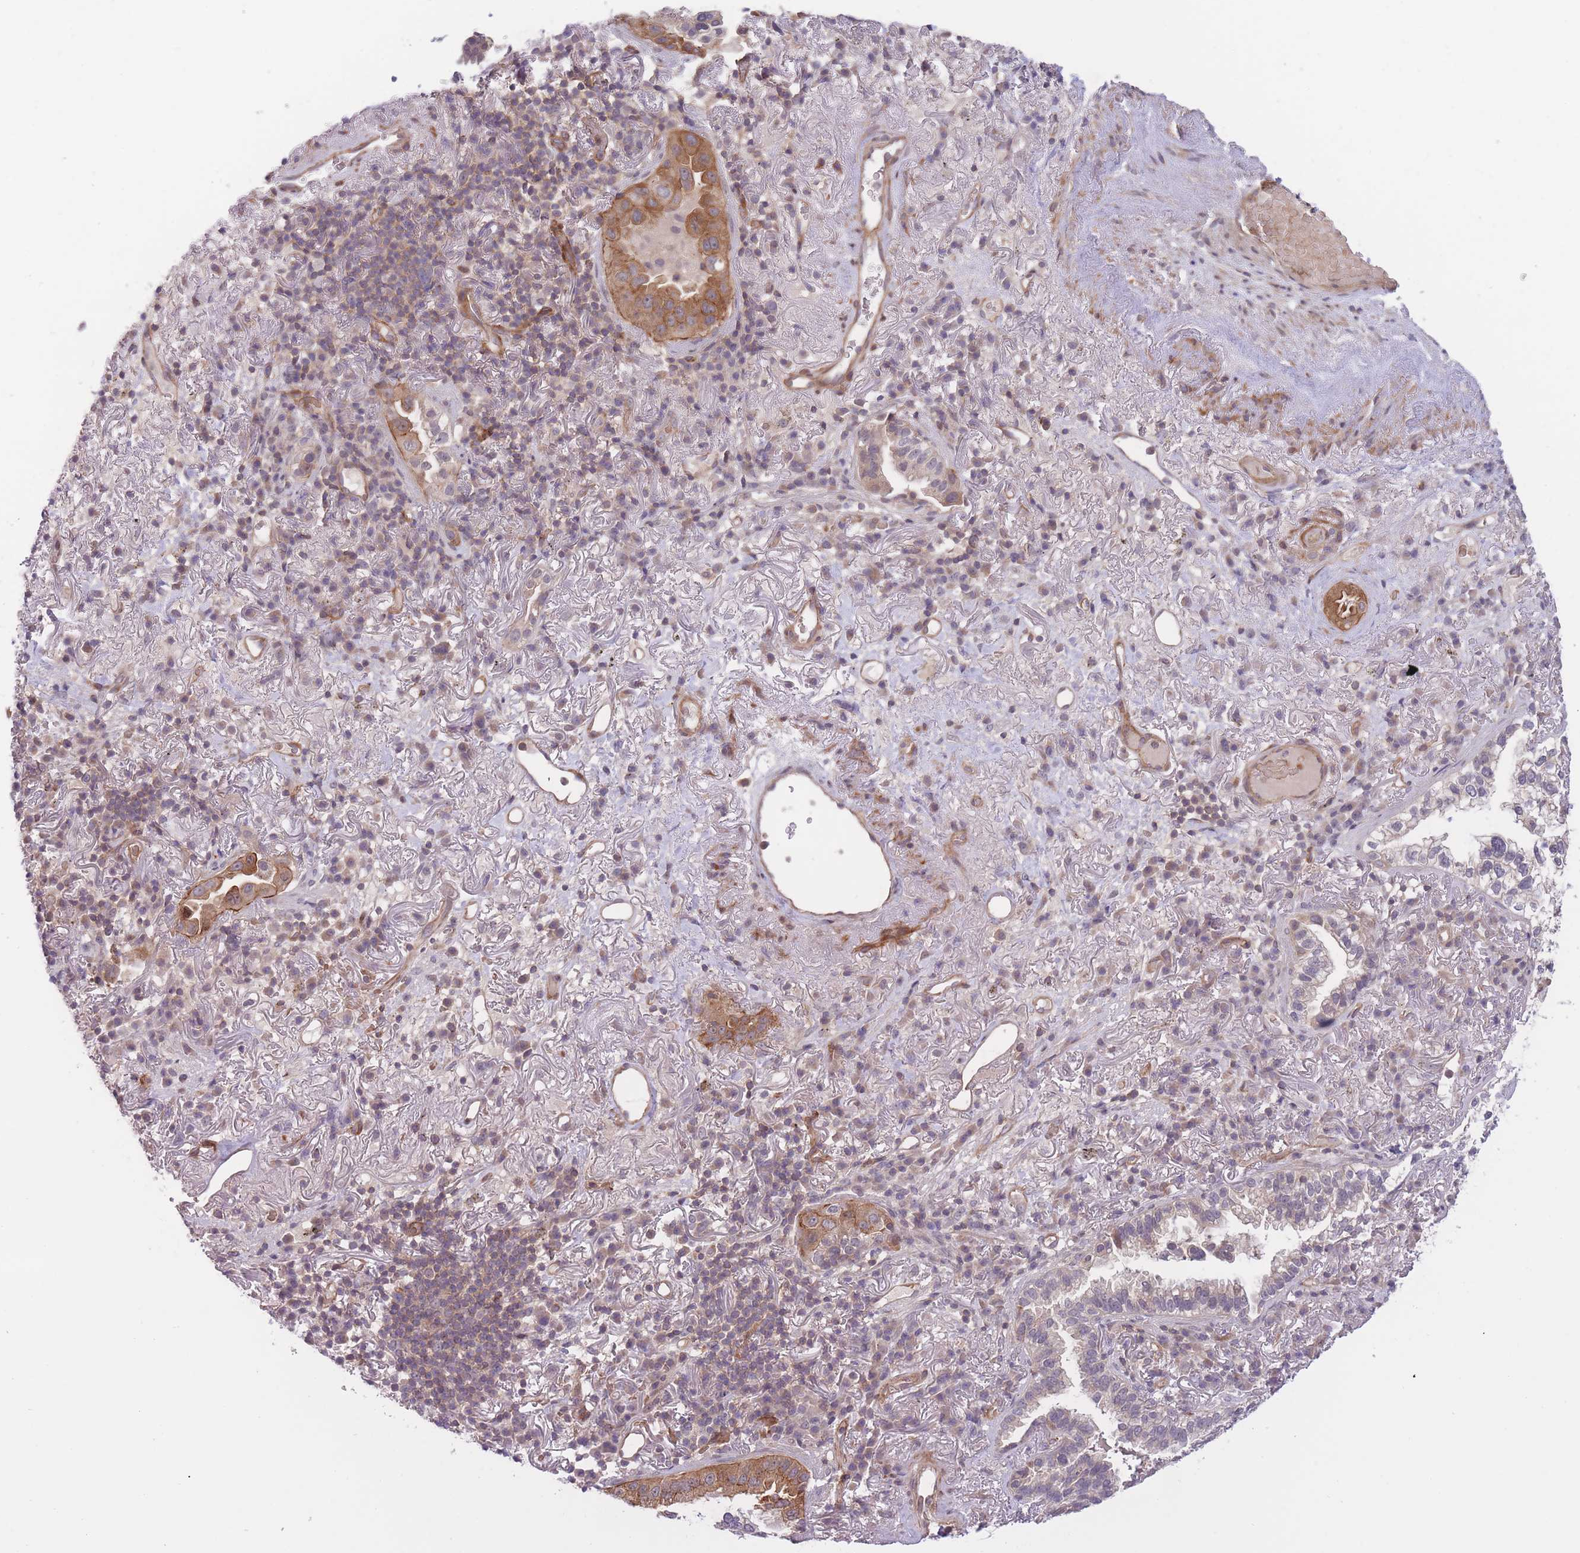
{"staining": {"intensity": "moderate", "quantity": ">75%", "location": "cytoplasmic/membranous"}, "tissue": "lung cancer", "cell_type": "Tumor cells", "image_type": "cancer", "snomed": [{"axis": "morphology", "description": "Adenocarcinoma, NOS"}, {"axis": "topography", "description": "Lung"}], "caption": "Immunohistochemical staining of human lung cancer (adenocarcinoma) exhibits medium levels of moderate cytoplasmic/membranous expression in about >75% of tumor cells.", "gene": "FUT5", "patient": {"sex": "female", "age": 69}}